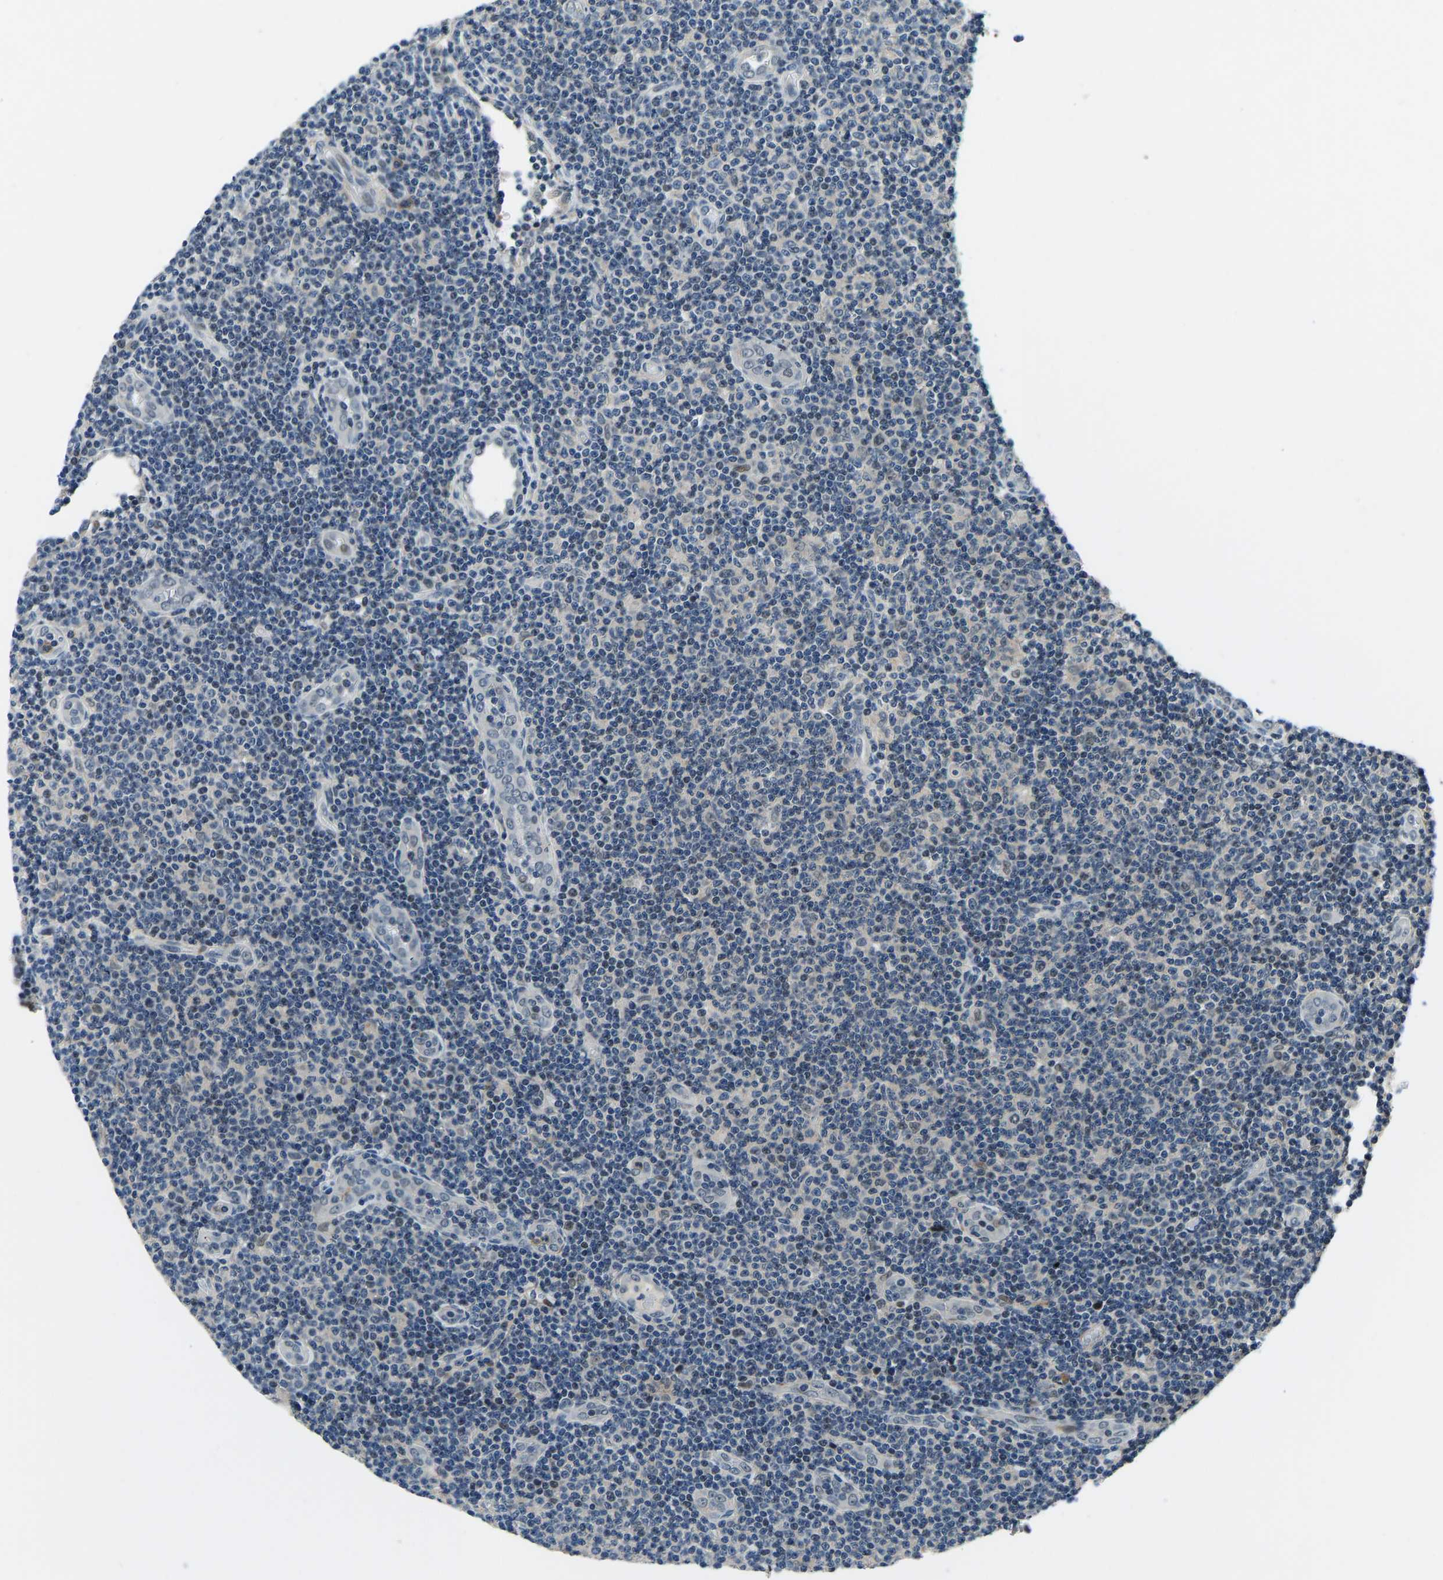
{"staining": {"intensity": "moderate", "quantity": "<25%", "location": "nuclear"}, "tissue": "lymphoma", "cell_type": "Tumor cells", "image_type": "cancer", "snomed": [{"axis": "morphology", "description": "Malignant lymphoma, non-Hodgkin's type, Low grade"}, {"axis": "topography", "description": "Lymph node"}], "caption": "This photomicrograph shows immunohistochemistry staining of malignant lymphoma, non-Hodgkin's type (low-grade), with low moderate nuclear positivity in about <25% of tumor cells.", "gene": "RLIM", "patient": {"sex": "male", "age": 83}}